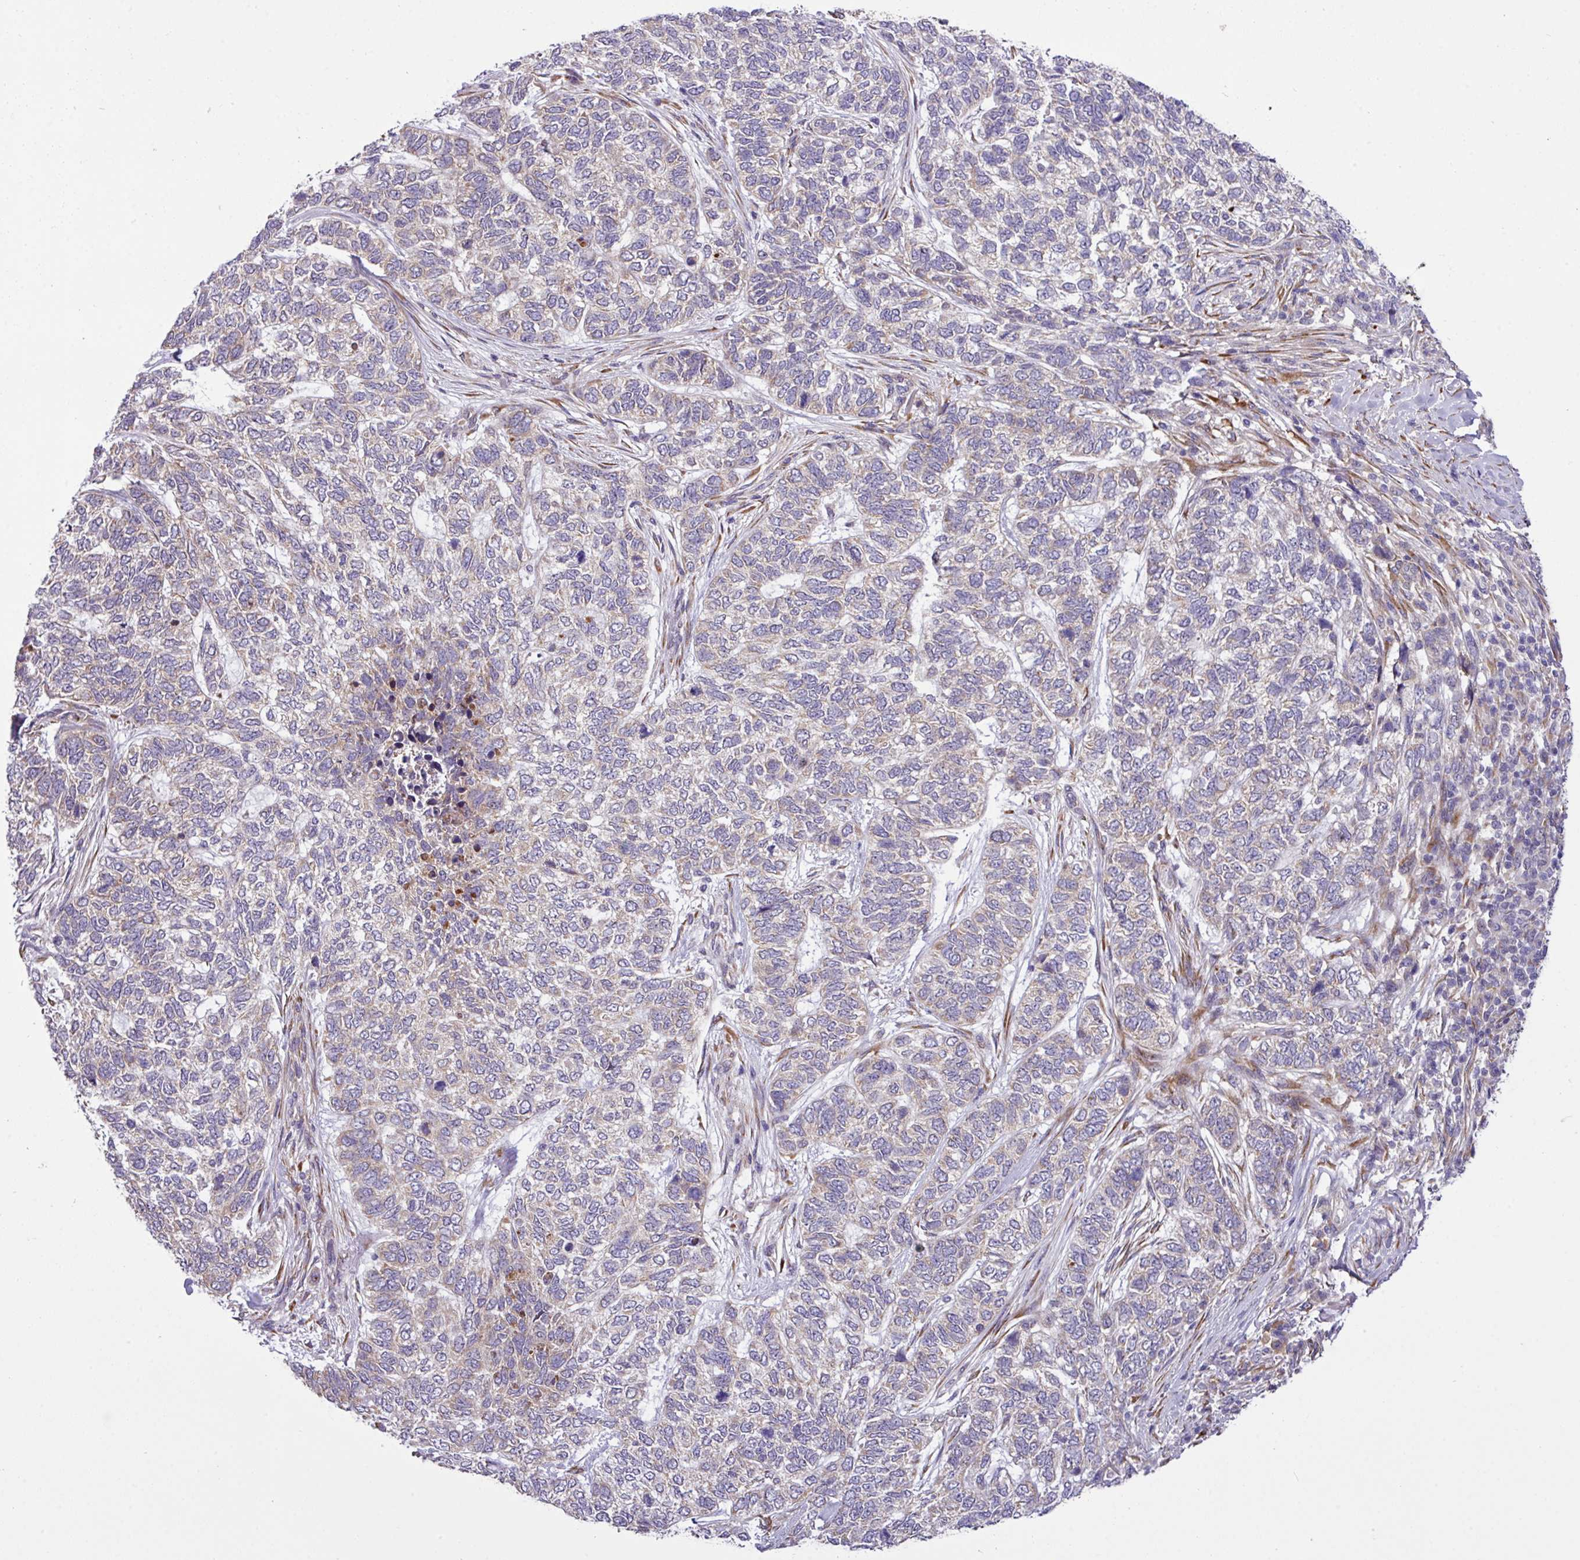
{"staining": {"intensity": "negative", "quantity": "none", "location": "none"}, "tissue": "skin cancer", "cell_type": "Tumor cells", "image_type": "cancer", "snomed": [{"axis": "morphology", "description": "Basal cell carcinoma"}, {"axis": "topography", "description": "Skin"}], "caption": "Immunohistochemistry (IHC) histopathology image of neoplastic tissue: skin cancer (basal cell carcinoma) stained with DAB displays no significant protein expression in tumor cells. (DAB immunohistochemistry (IHC), high magnification).", "gene": "TM2D2", "patient": {"sex": "female", "age": 65}}